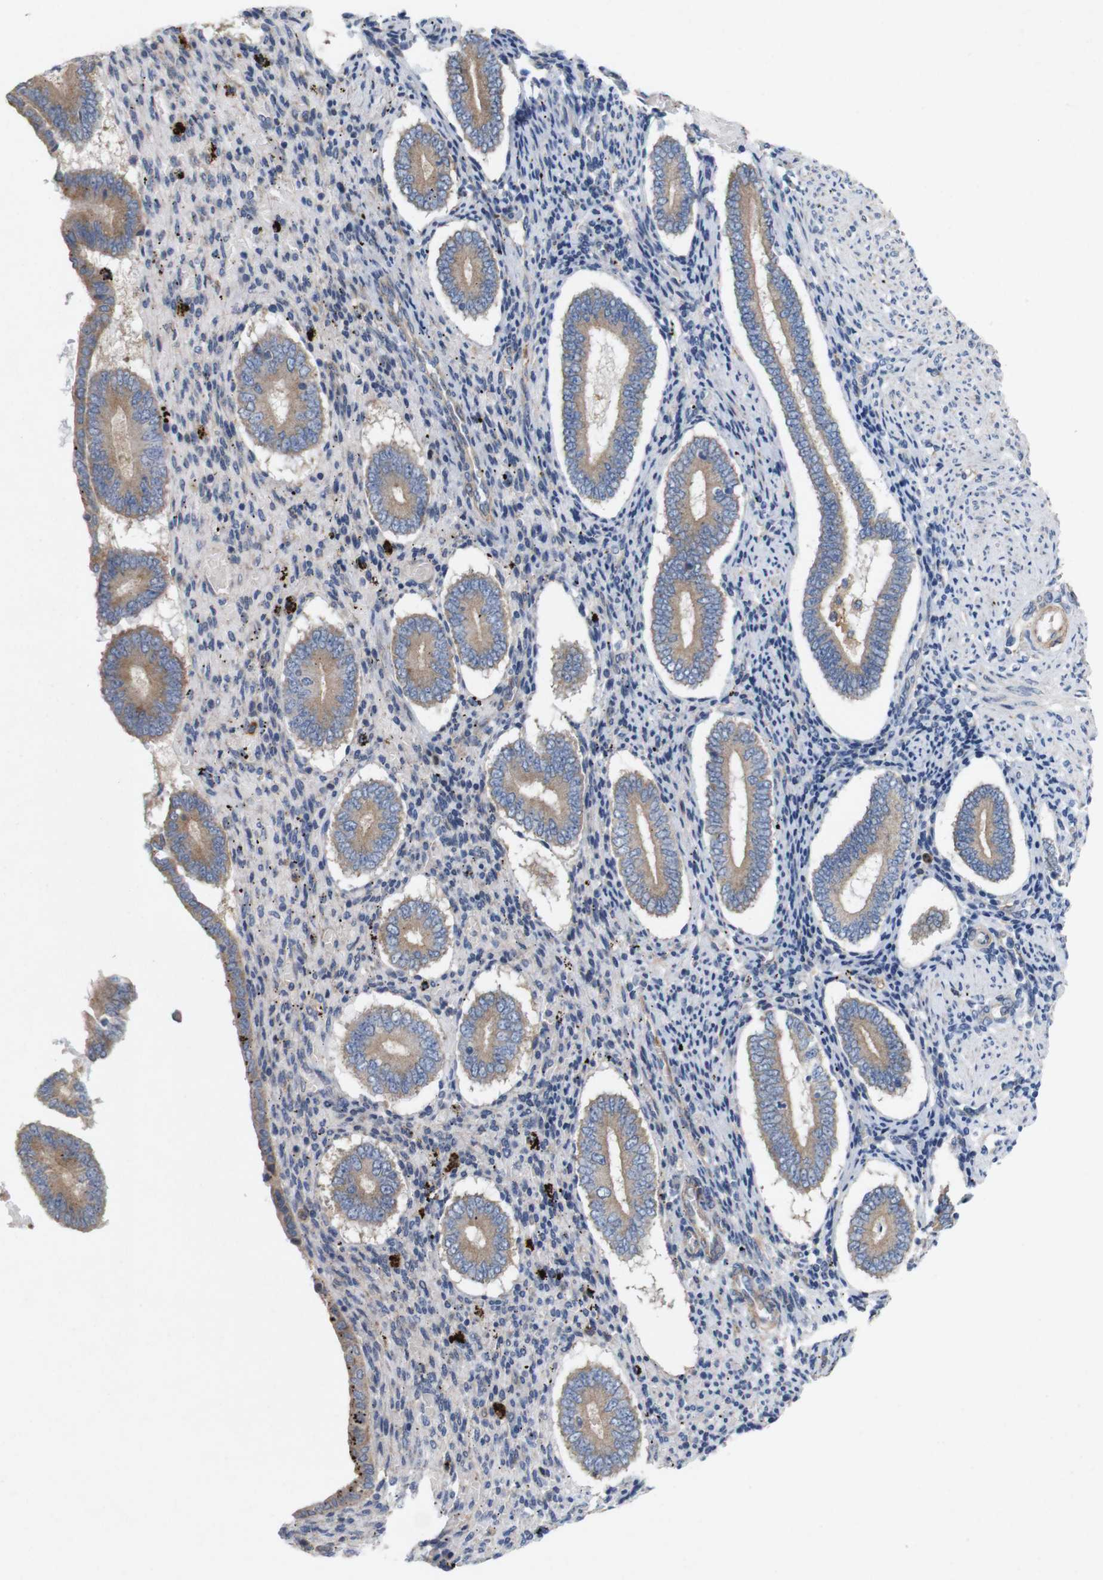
{"staining": {"intensity": "weak", "quantity": "<25%", "location": "cytoplasmic/membranous"}, "tissue": "endometrium", "cell_type": "Cells in endometrial stroma", "image_type": "normal", "snomed": [{"axis": "morphology", "description": "Normal tissue, NOS"}, {"axis": "topography", "description": "Endometrium"}], "caption": "Cells in endometrial stroma show no significant protein staining in normal endometrium. (Stains: DAB (3,3'-diaminobenzidine) IHC with hematoxylin counter stain, Microscopy: brightfield microscopy at high magnification).", "gene": "SIGLEC8", "patient": {"sex": "female", "age": 42}}